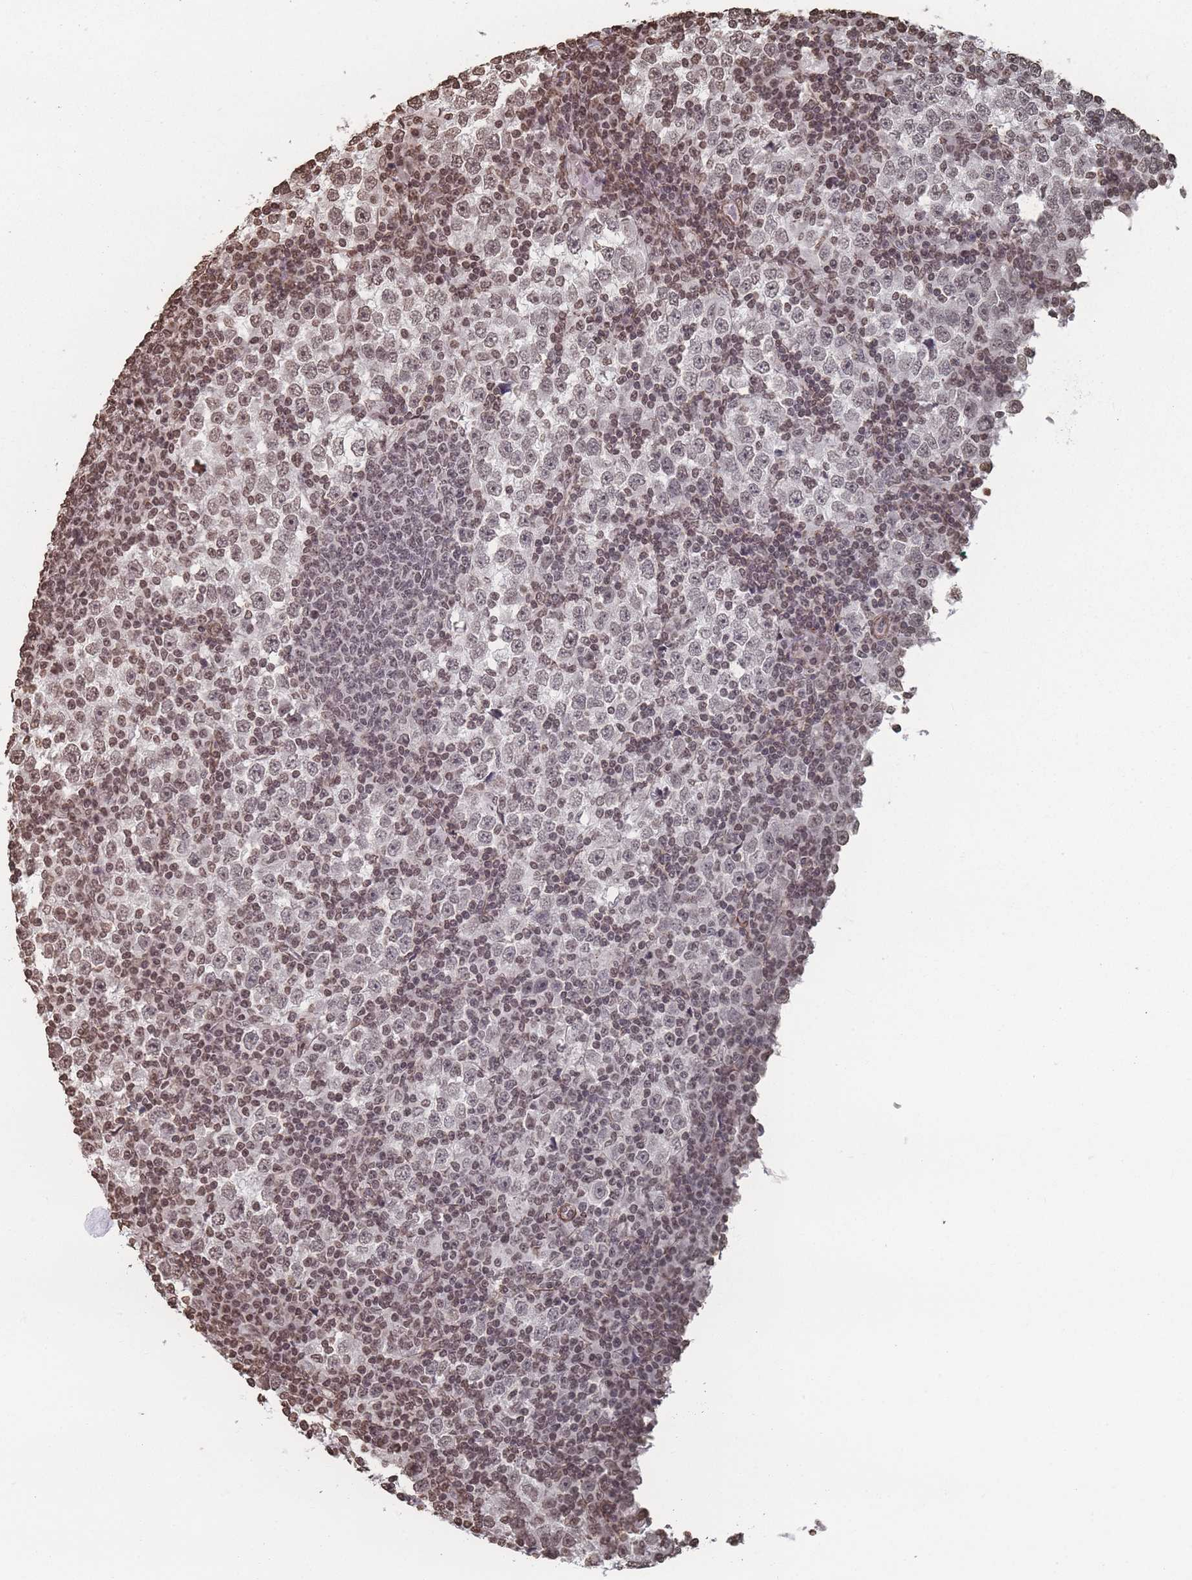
{"staining": {"intensity": "weak", "quantity": "25%-75%", "location": "nuclear"}, "tissue": "testis cancer", "cell_type": "Tumor cells", "image_type": "cancer", "snomed": [{"axis": "morphology", "description": "Seminoma, NOS"}, {"axis": "topography", "description": "Testis"}], "caption": "Tumor cells demonstrate low levels of weak nuclear staining in approximately 25%-75% of cells in human seminoma (testis).", "gene": "PLEKHG5", "patient": {"sex": "male", "age": 65}}